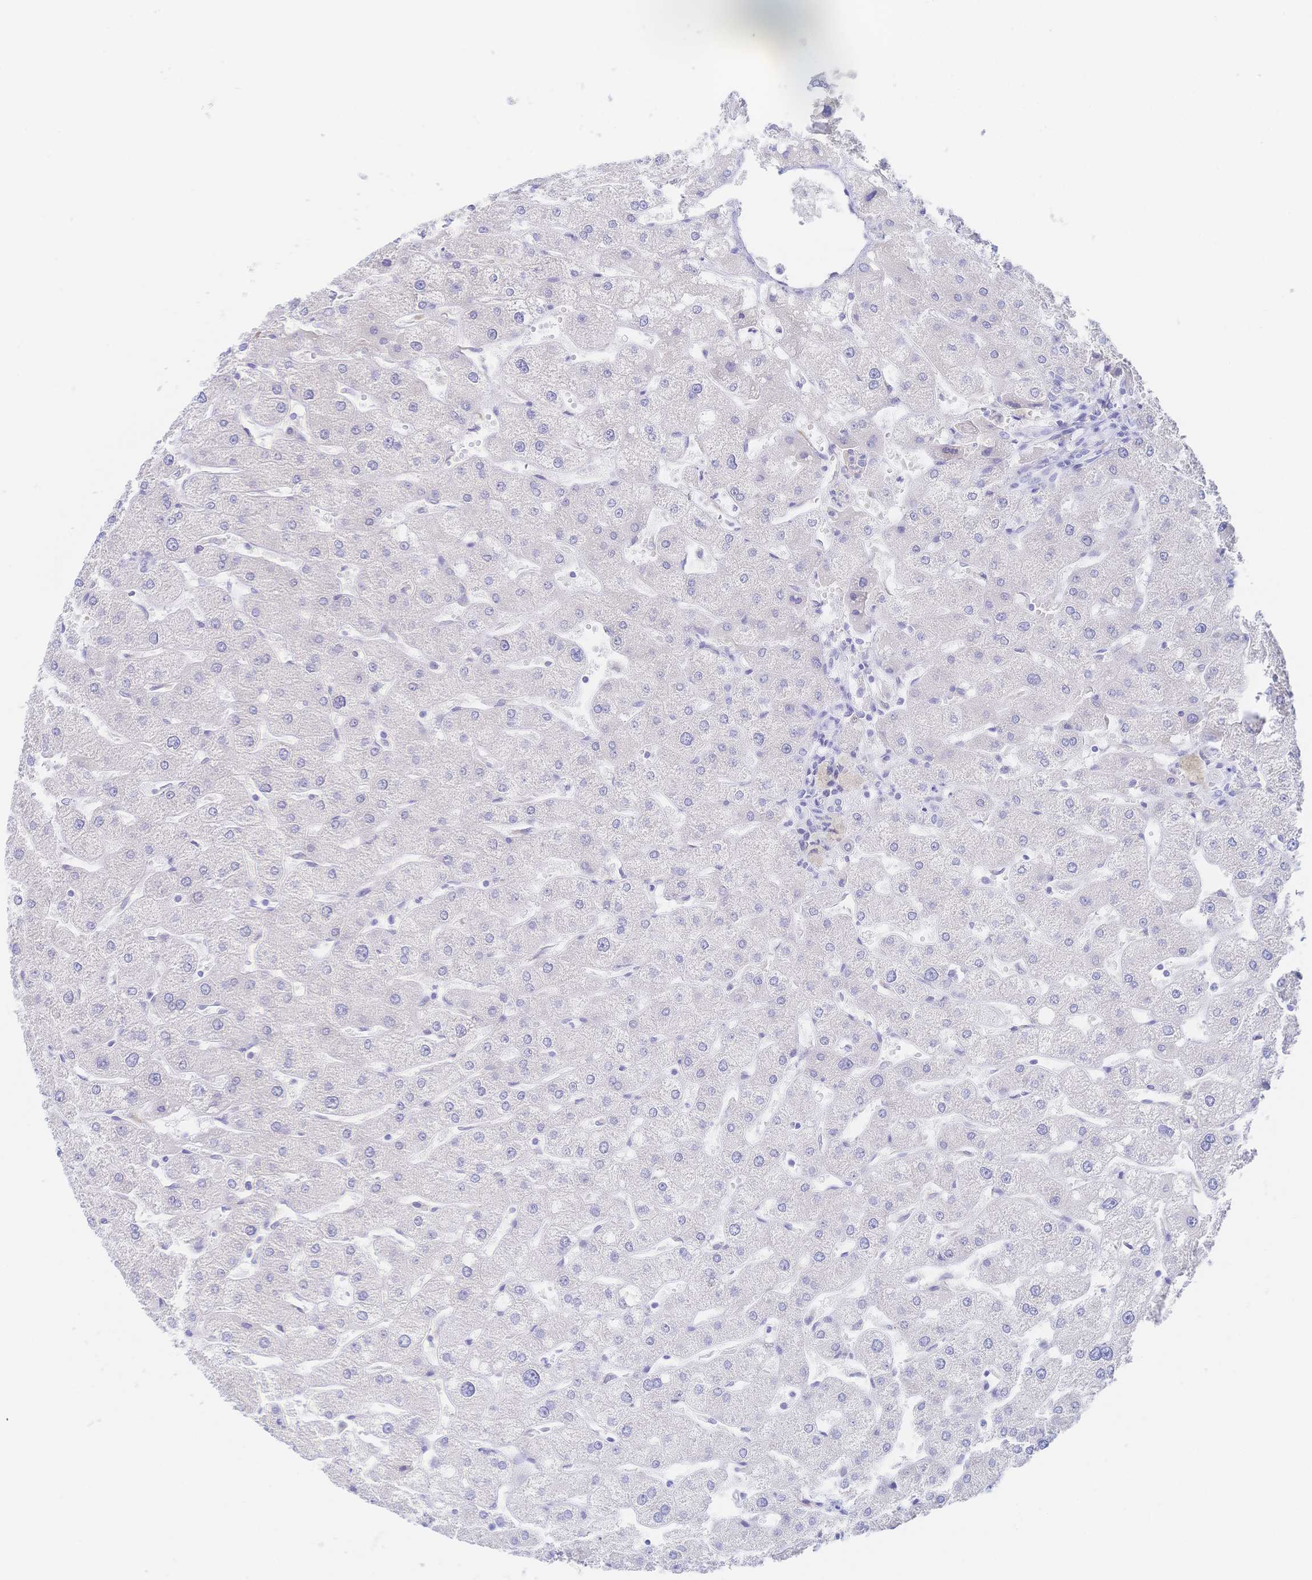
{"staining": {"intensity": "negative", "quantity": "none", "location": "none"}, "tissue": "liver", "cell_type": "Cholangiocytes", "image_type": "normal", "snomed": [{"axis": "morphology", "description": "Normal tissue, NOS"}, {"axis": "topography", "description": "Liver"}], "caption": "A micrograph of human liver is negative for staining in cholangiocytes. (Brightfield microscopy of DAB immunohistochemistry at high magnification).", "gene": "SIAH3", "patient": {"sex": "male", "age": 67}}